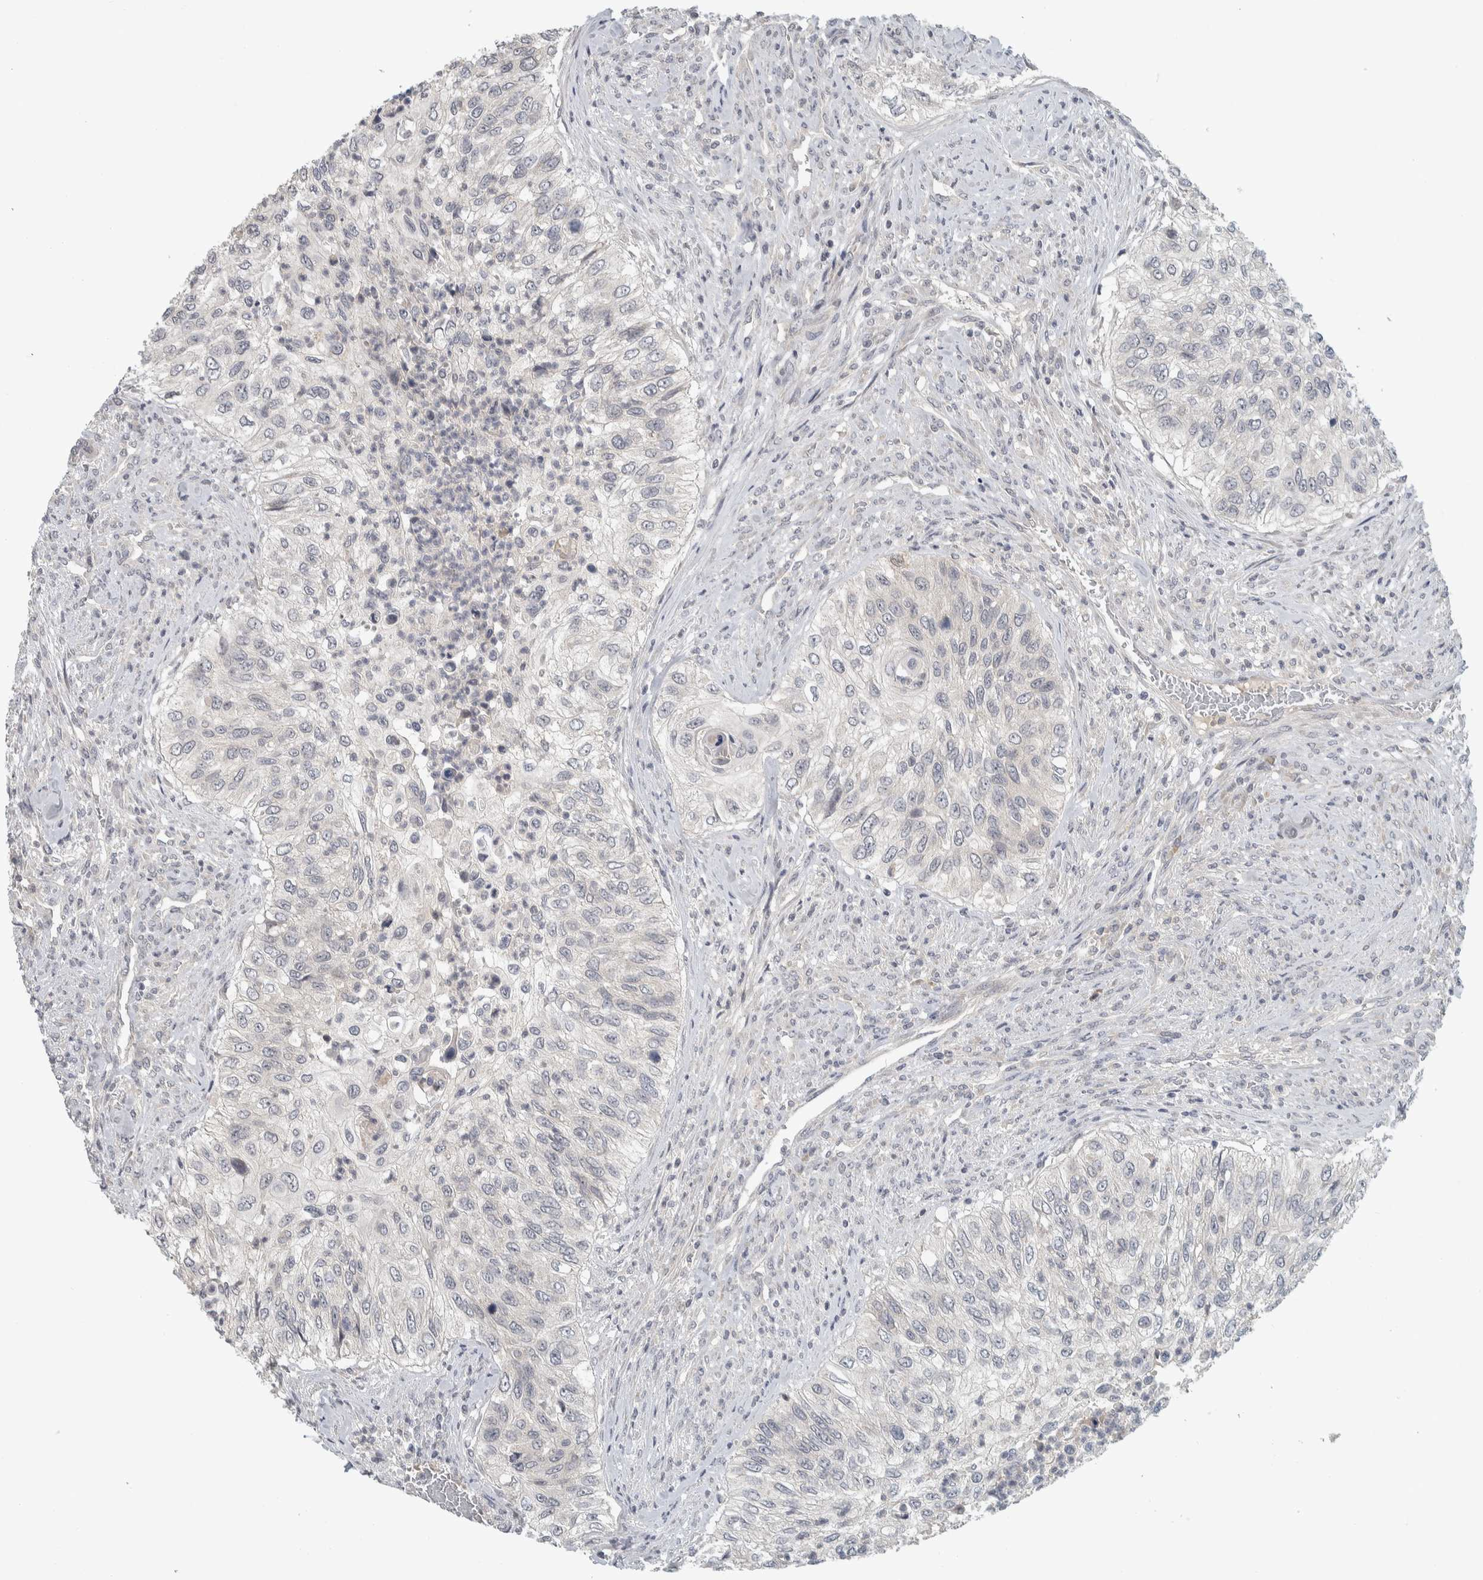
{"staining": {"intensity": "negative", "quantity": "none", "location": "none"}, "tissue": "urothelial cancer", "cell_type": "Tumor cells", "image_type": "cancer", "snomed": [{"axis": "morphology", "description": "Urothelial carcinoma, High grade"}, {"axis": "topography", "description": "Urinary bladder"}], "caption": "High power microscopy image of an immunohistochemistry (IHC) image of urothelial carcinoma (high-grade), revealing no significant expression in tumor cells. Brightfield microscopy of immunohistochemistry stained with DAB (3,3'-diaminobenzidine) (brown) and hematoxylin (blue), captured at high magnification.", "gene": "AFP", "patient": {"sex": "female", "age": 60}}